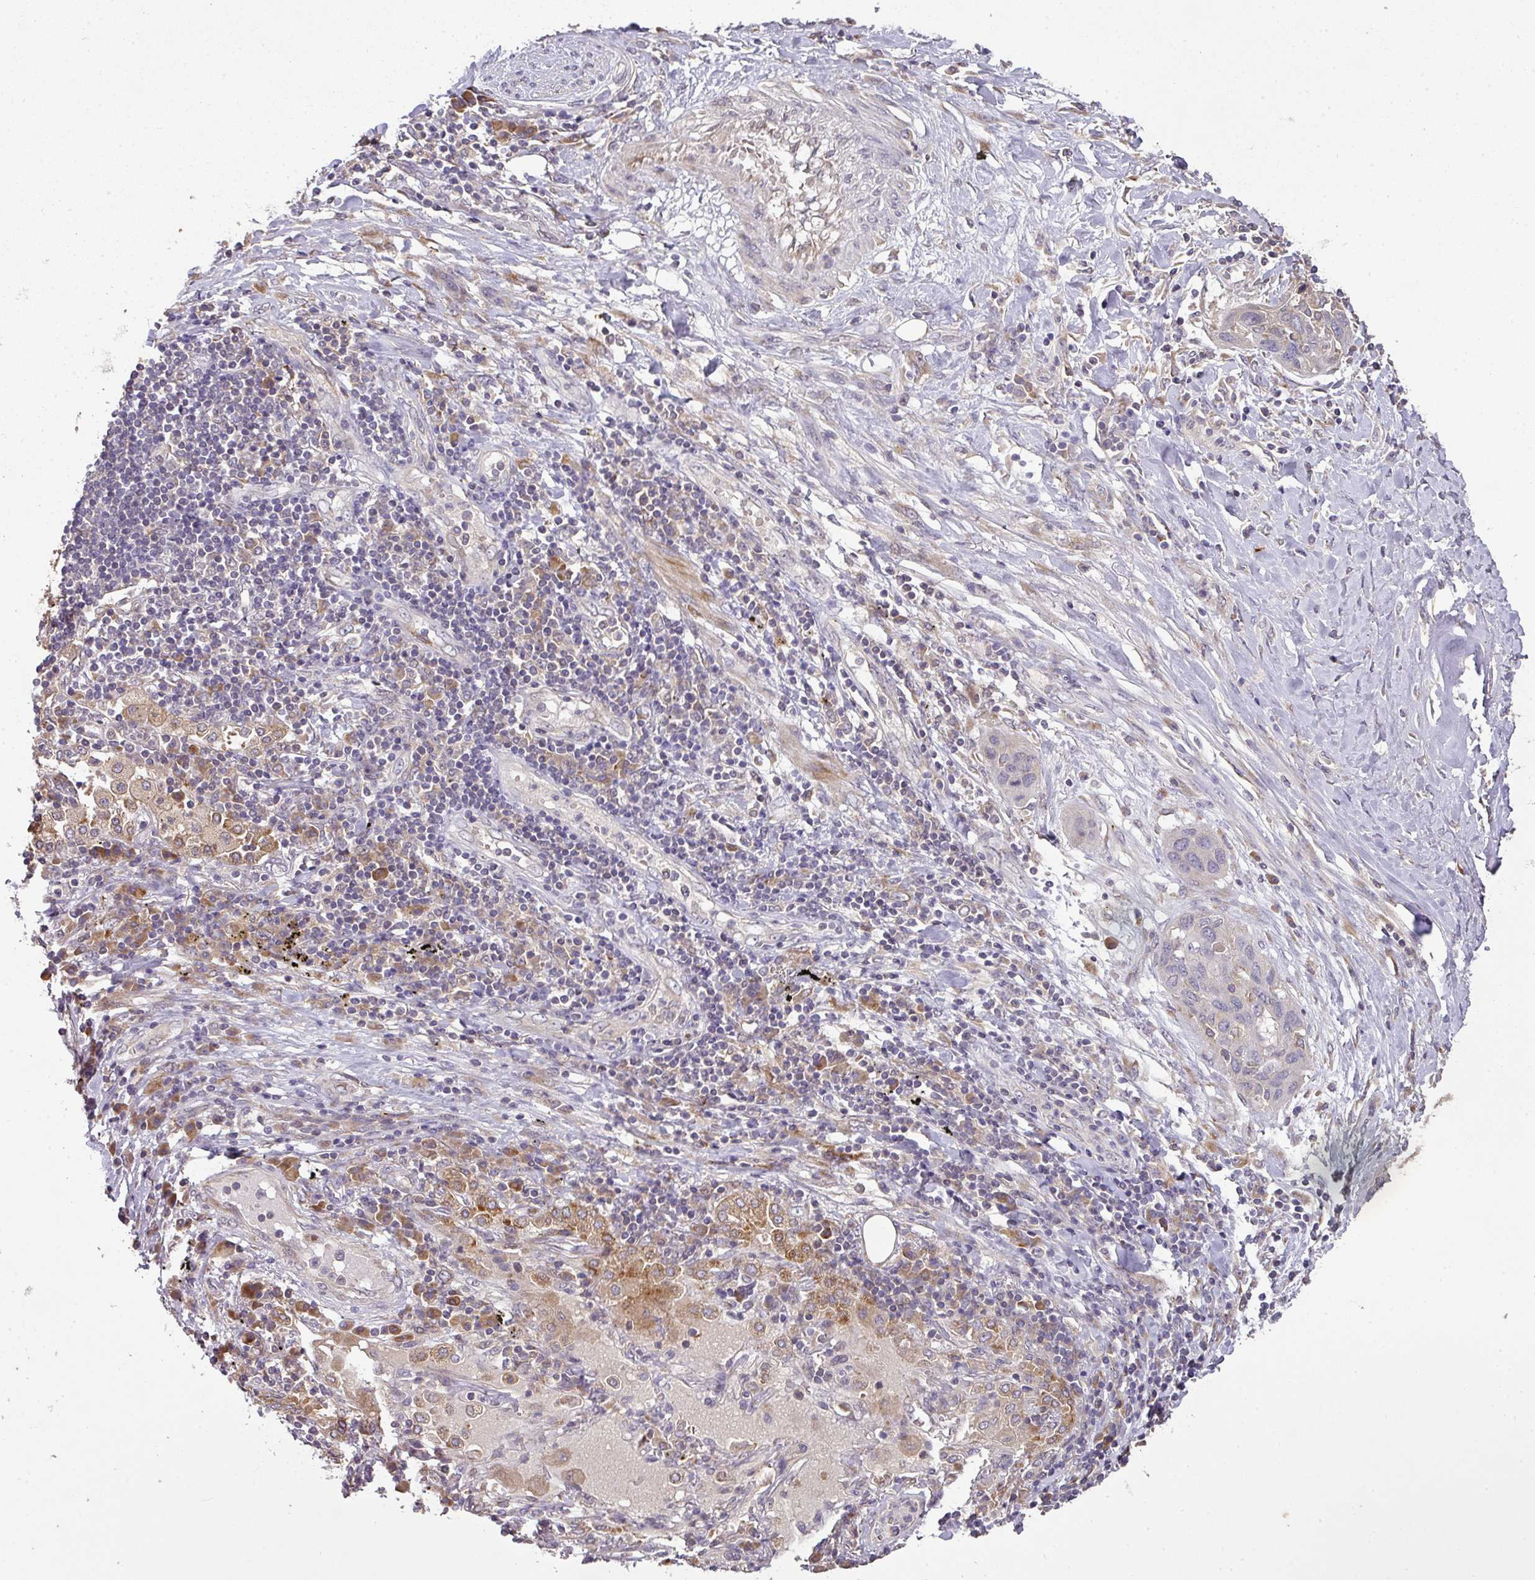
{"staining": {"intensity": "negative", "quantity": "none", "location": "none"}, "tissue": "lung cancer", "cell_type": "Tumor cells", "image_type": "cancer", "snomed": [{"axis": "morphology", "description": "Squamous cell carcinoma, NOS"}, {"axis": "topography", "description": "Lung"}], "caption": "Human lung cancer stained for a protein using immunohistochemistry (IHC) reveals no positivity in tumor cells.", "gene": "SPCS3", "patient": {"sex": "female", "age": 70}}